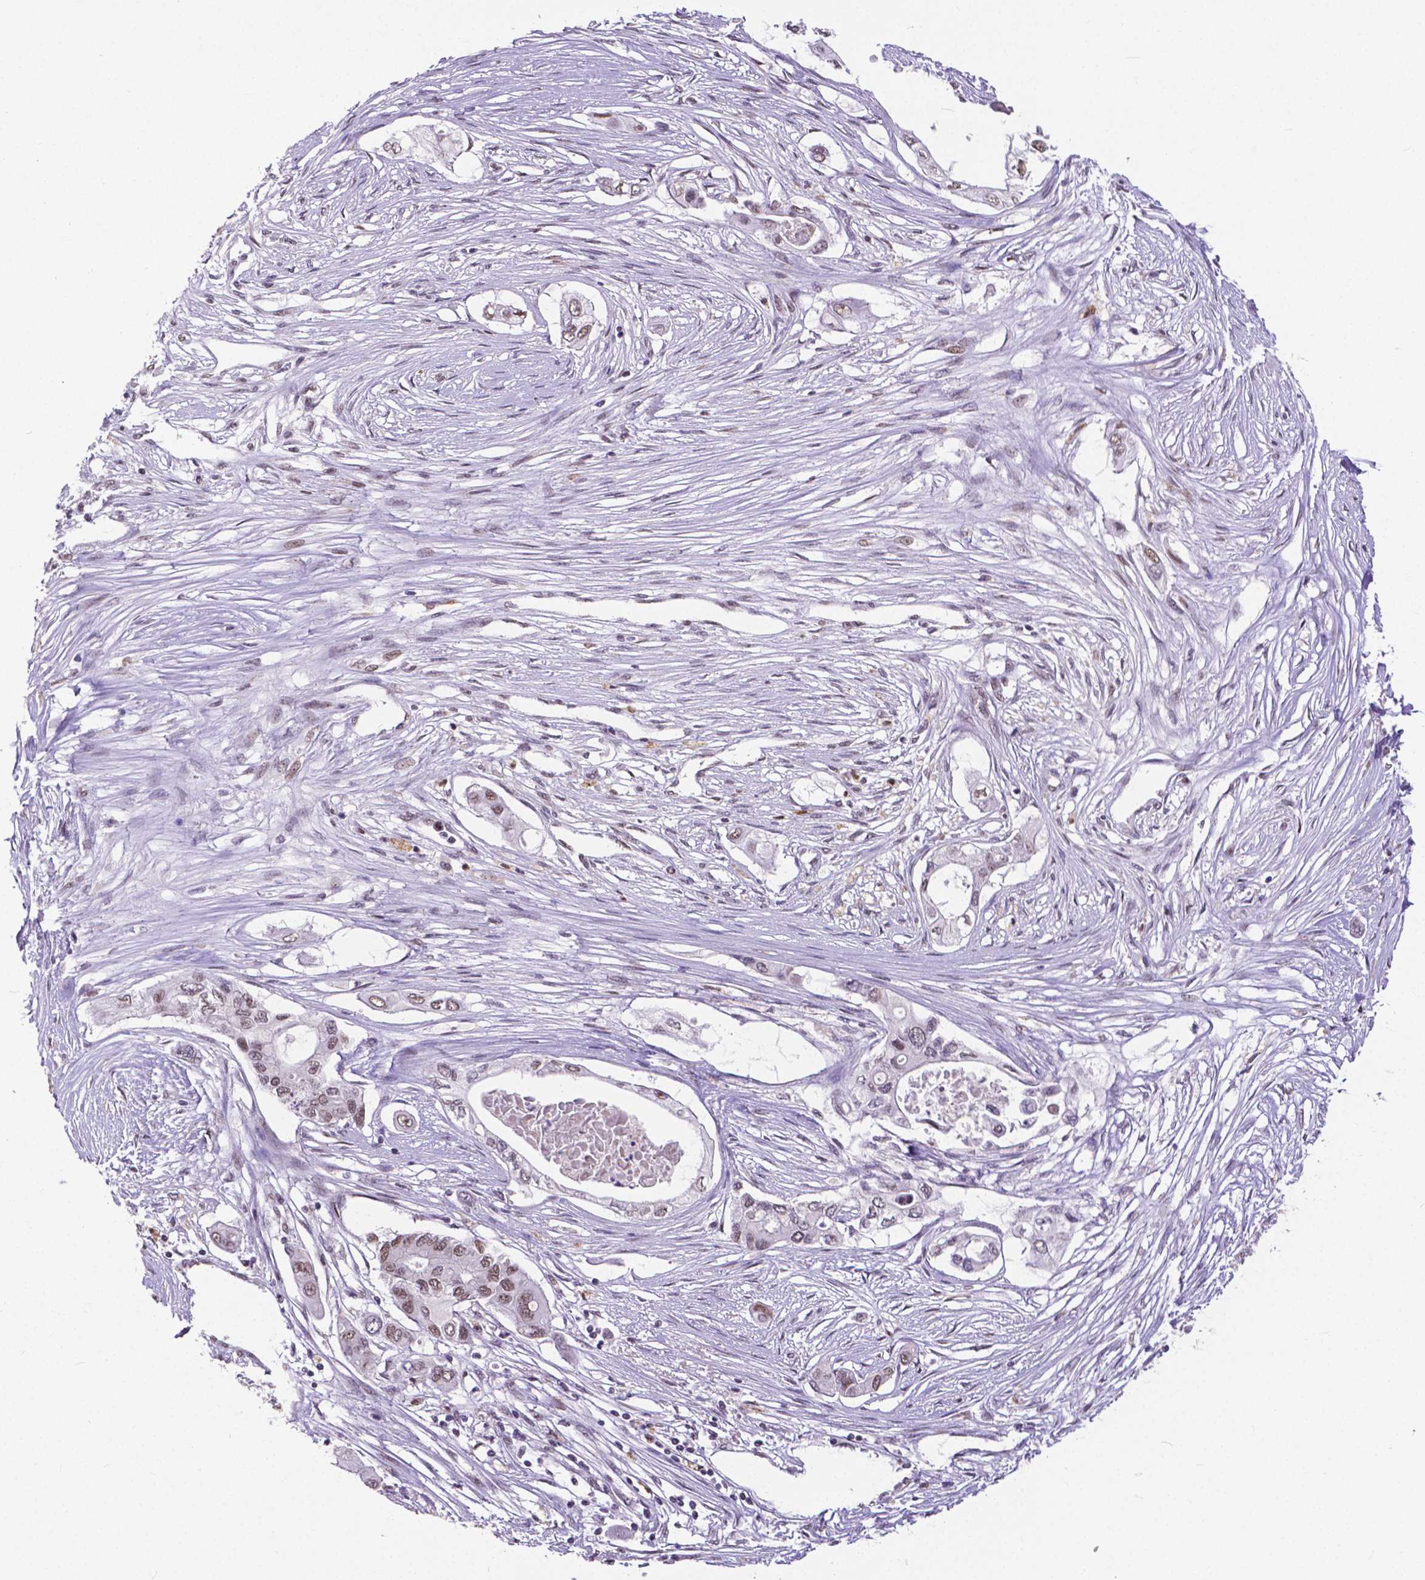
{"staining": {"intensity": "moderate", "quantity": "25%-75%", "location": "nuclear"}, "tissue": "pancreatic cancer", "cell_type": "Tumor cells", "image_type": "cancer", "snomed": [{"axis": "morphology", "description": "Adenocarcinoma, NOS"}, {"axis": "topography", "description": "Pancreas"}], "caption": "Adenocarcinoma (pancreatic) tissue shows moderate nuclear positivity in approximately 25%-75% of tumor cells The staining was performed using DAB (3,3'-diaminobenzidine), with brown indicating positive protein expression. Nuclei are stained blue with hematoxylin.", "gene": "ATRX", "patient": {"sex": "female", "age": 63}}